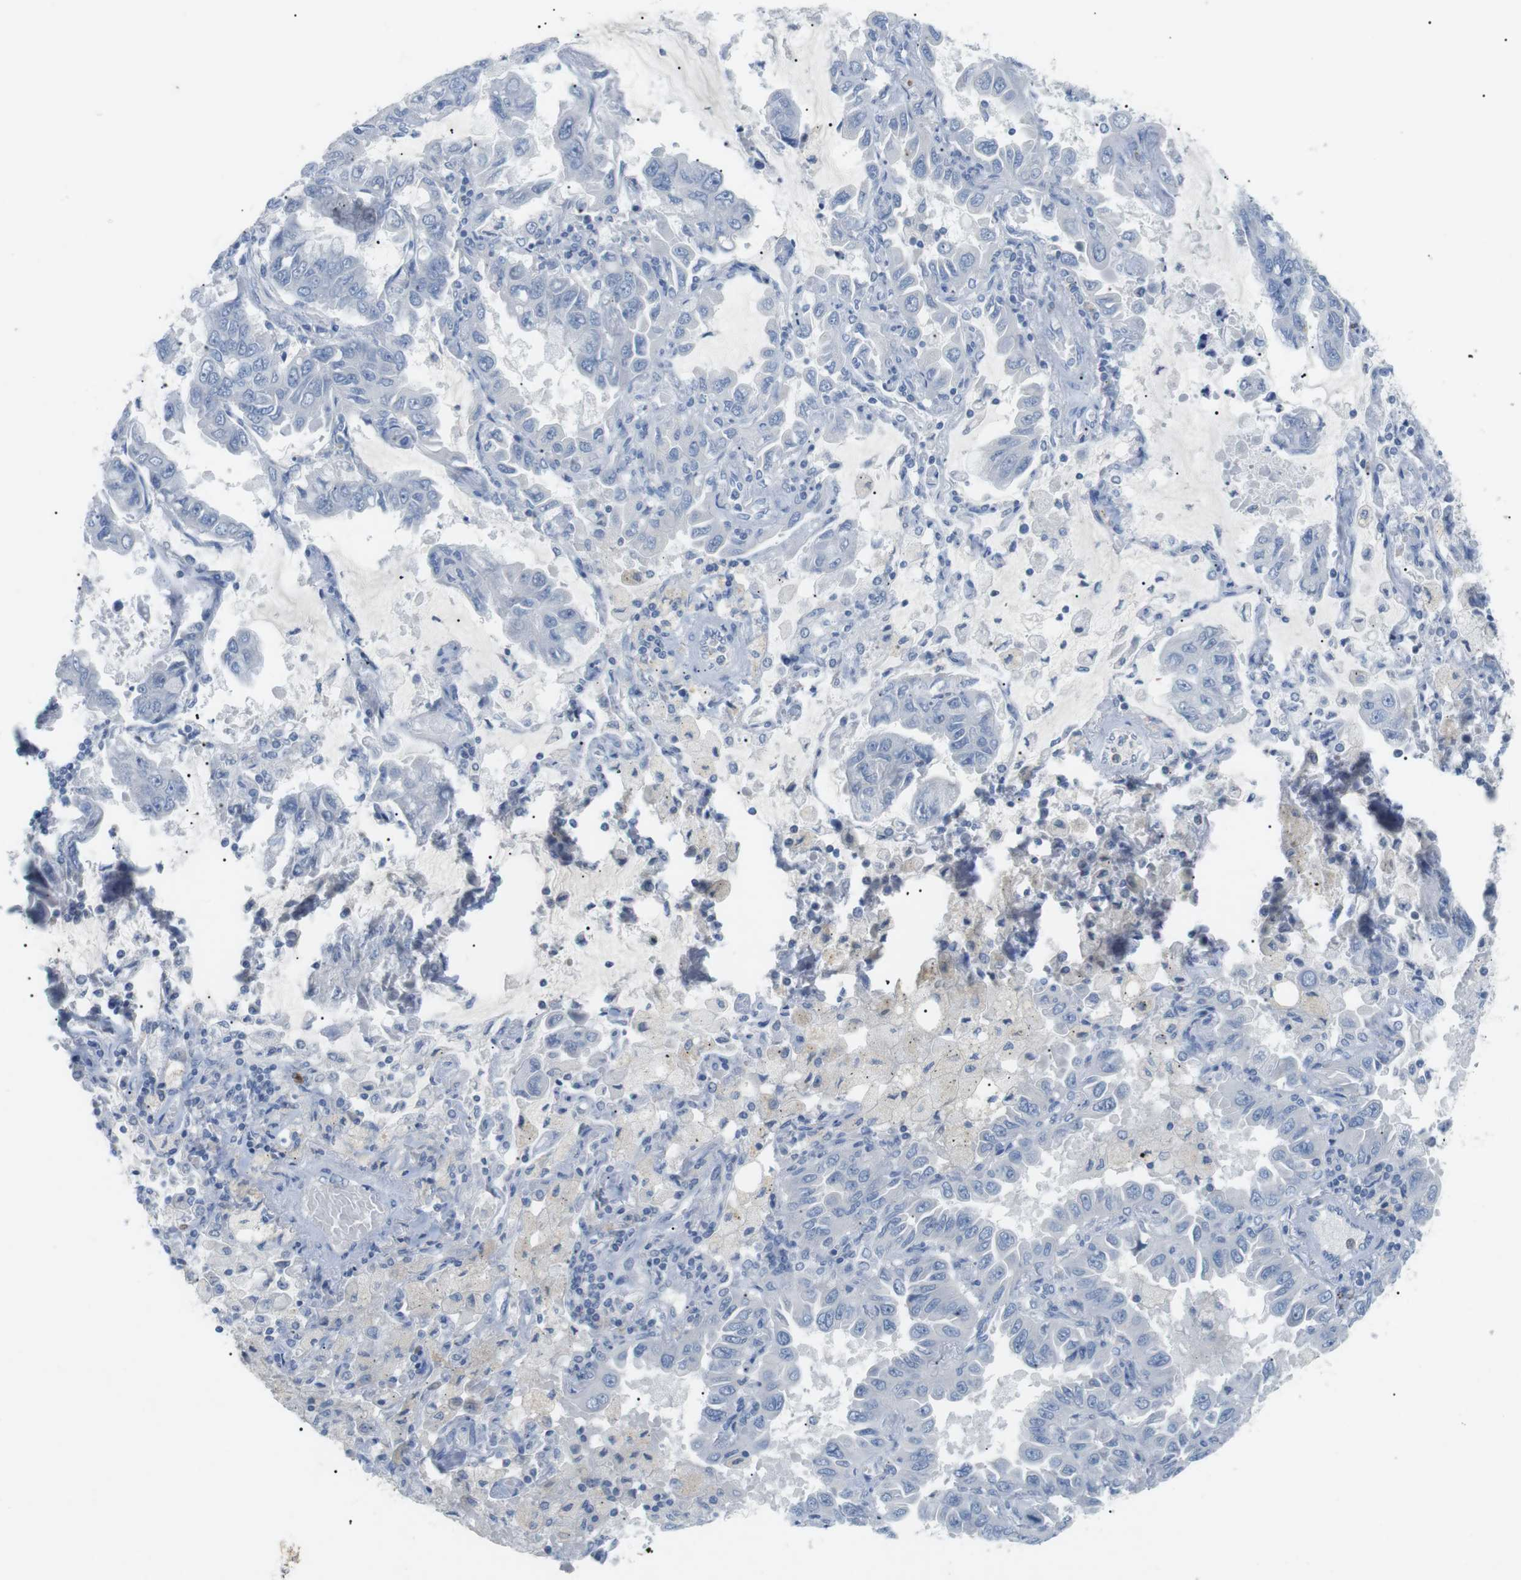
{"staining": {"intensity": "negative", "quantity": "none", "location": "none"}, "tissue": "lung cancer", "cell_type": "Tumor cells", "image_type": "cancer", "snomed": [{"axis": "morphology", "description": "Adenocarcinoma, NOS"}, {"axis": "topography", "description": "Lung"}], "caption": "The image shows no significant staining in tumor cells of lung cancer (adenocarcinoma).", "gene": "HBG2", "patient": {"sex": "male", "age": 64}}